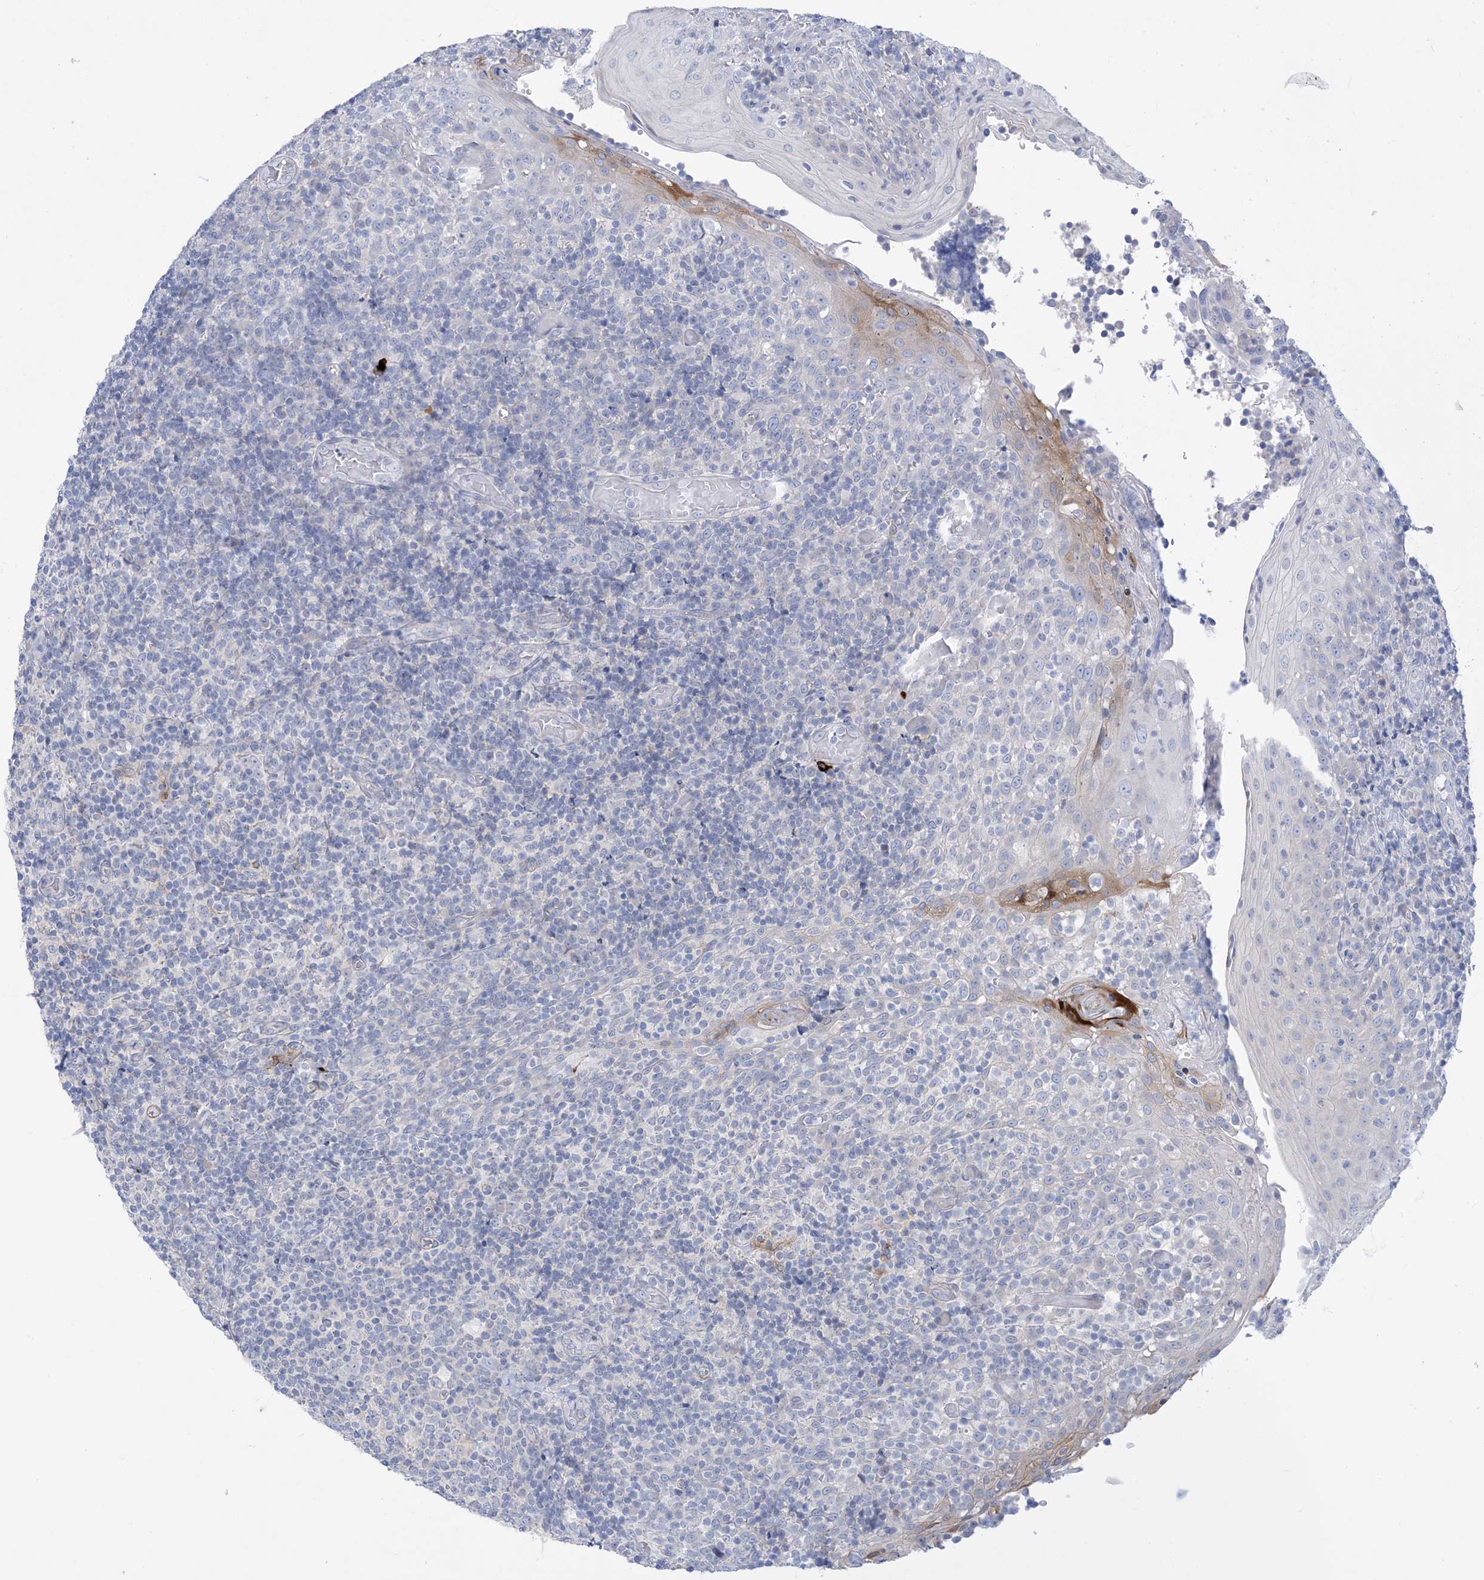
{"staining": {"intensity": "negative", "quantity": "none", "location": "none"}, "tissue": "tonsil", "cell_type": "Germinal center cells", "image_type": "normal", "snomed": [{"axis": "morphology", "description": "Normal tissue, NOS"}, {"axis": "topography", "description": "Tonsil"}], "caption": "Immunohistochemistry micrograph of benign tonsil: tonsil stained with DAB (3,3'-diaminobenzidine) displays no significant protein staining in germinal center cells.", "gene": "MARS2", "patient": {"sex": "female", "age": 19}}